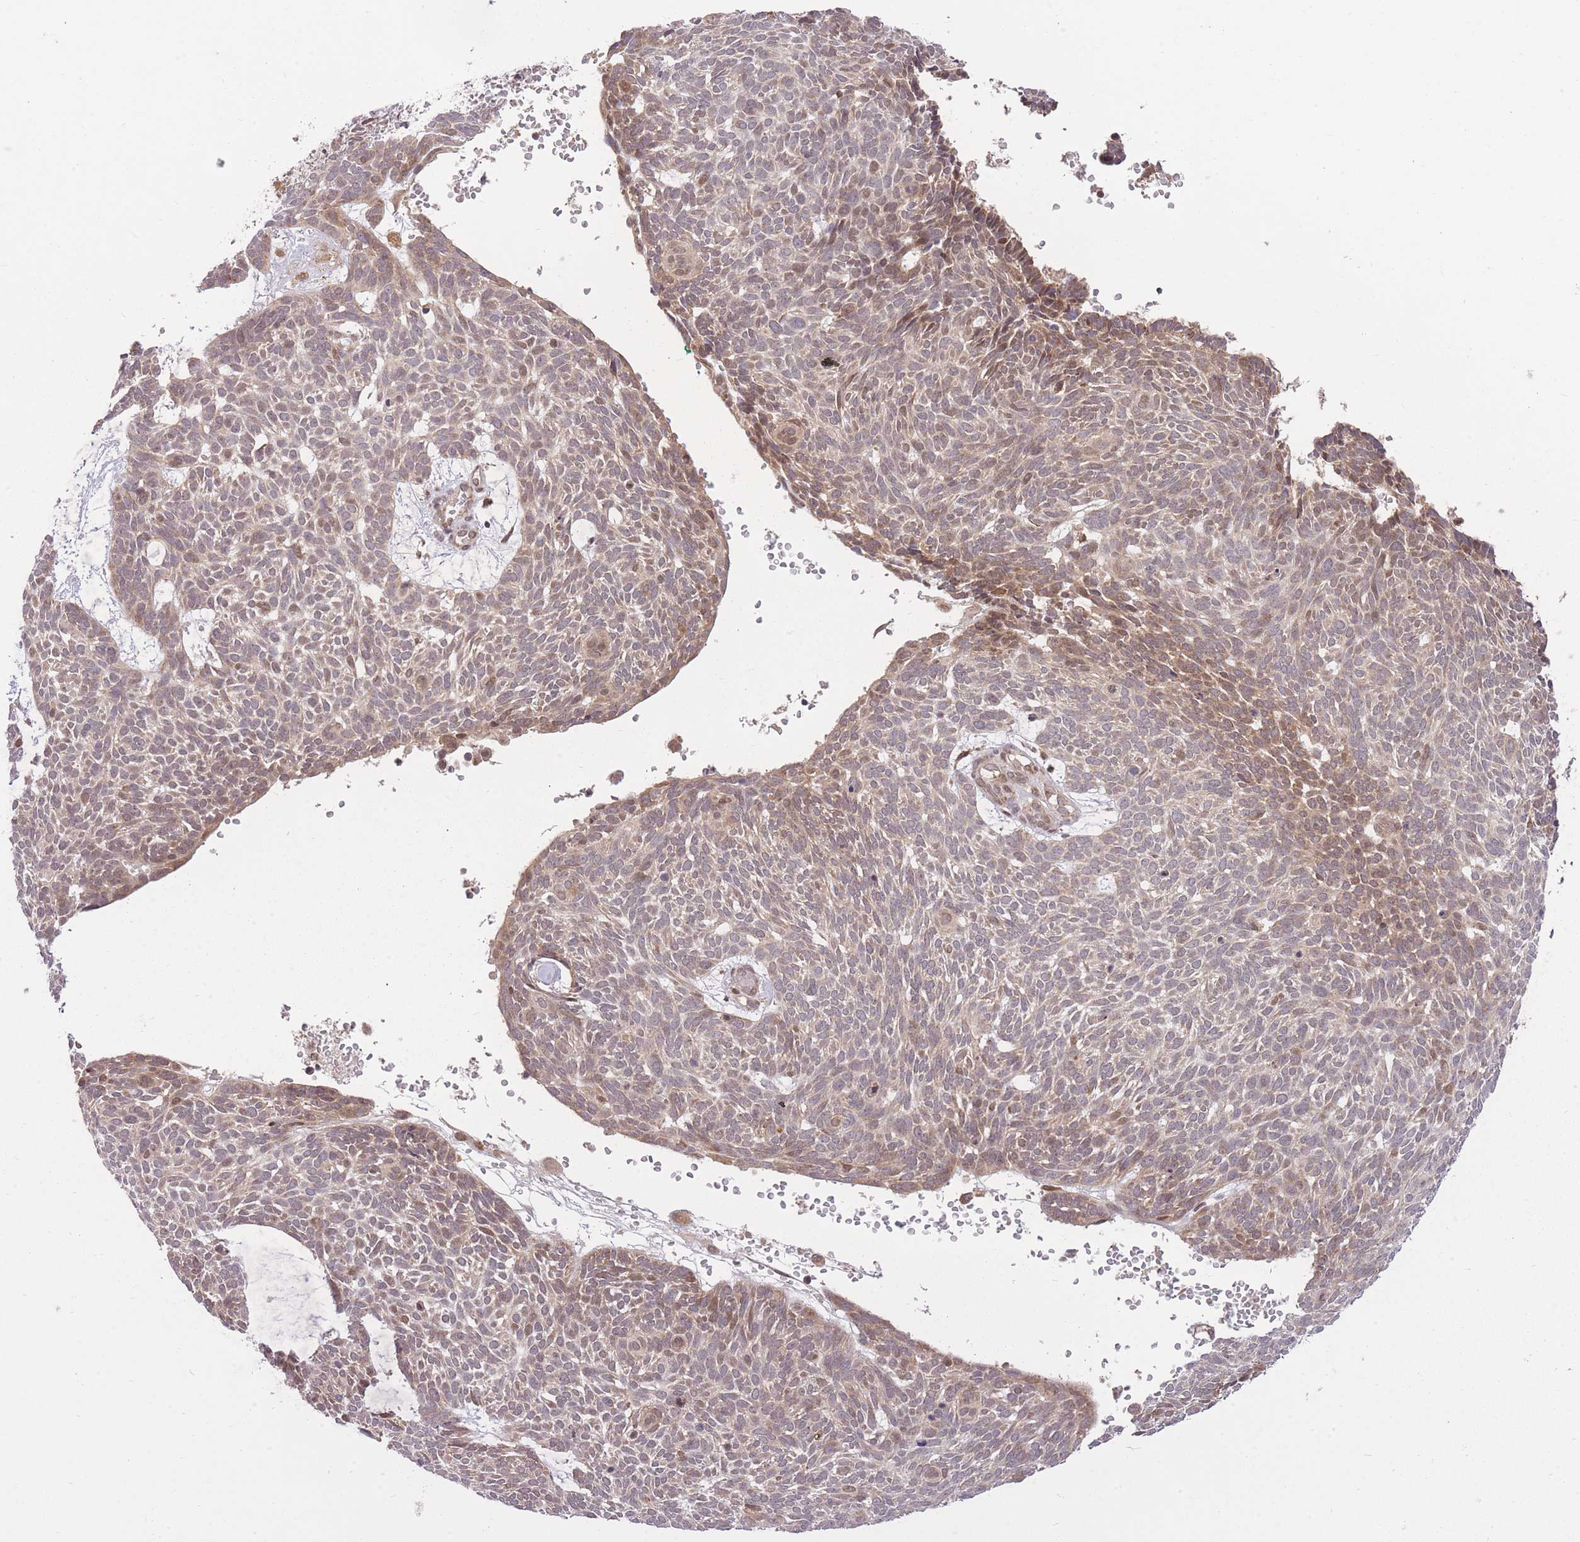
{"staining": {"intensity": "moderate", "quantity": "<25%", "location": "cytoplasmic/membranous,nuclear"}, "tissue": "skin cancer", "cell_type": "Tumor cells", "image_type": "cancer", "snomed": [{"axis": "morphology", "description": "Basal cell carcinoma"}, {"axis": "topography", "description": "Skin"}], "caption": "Protein staining of skin basal cell carcinoma tissue shows moderate cytoplasmic/membranous and nuclear expression in approximately <25% of tumor cells. Nuclei are stained in blue.", "gene": "ZNF391", "patient": {"sex": "male", "age": 61}}